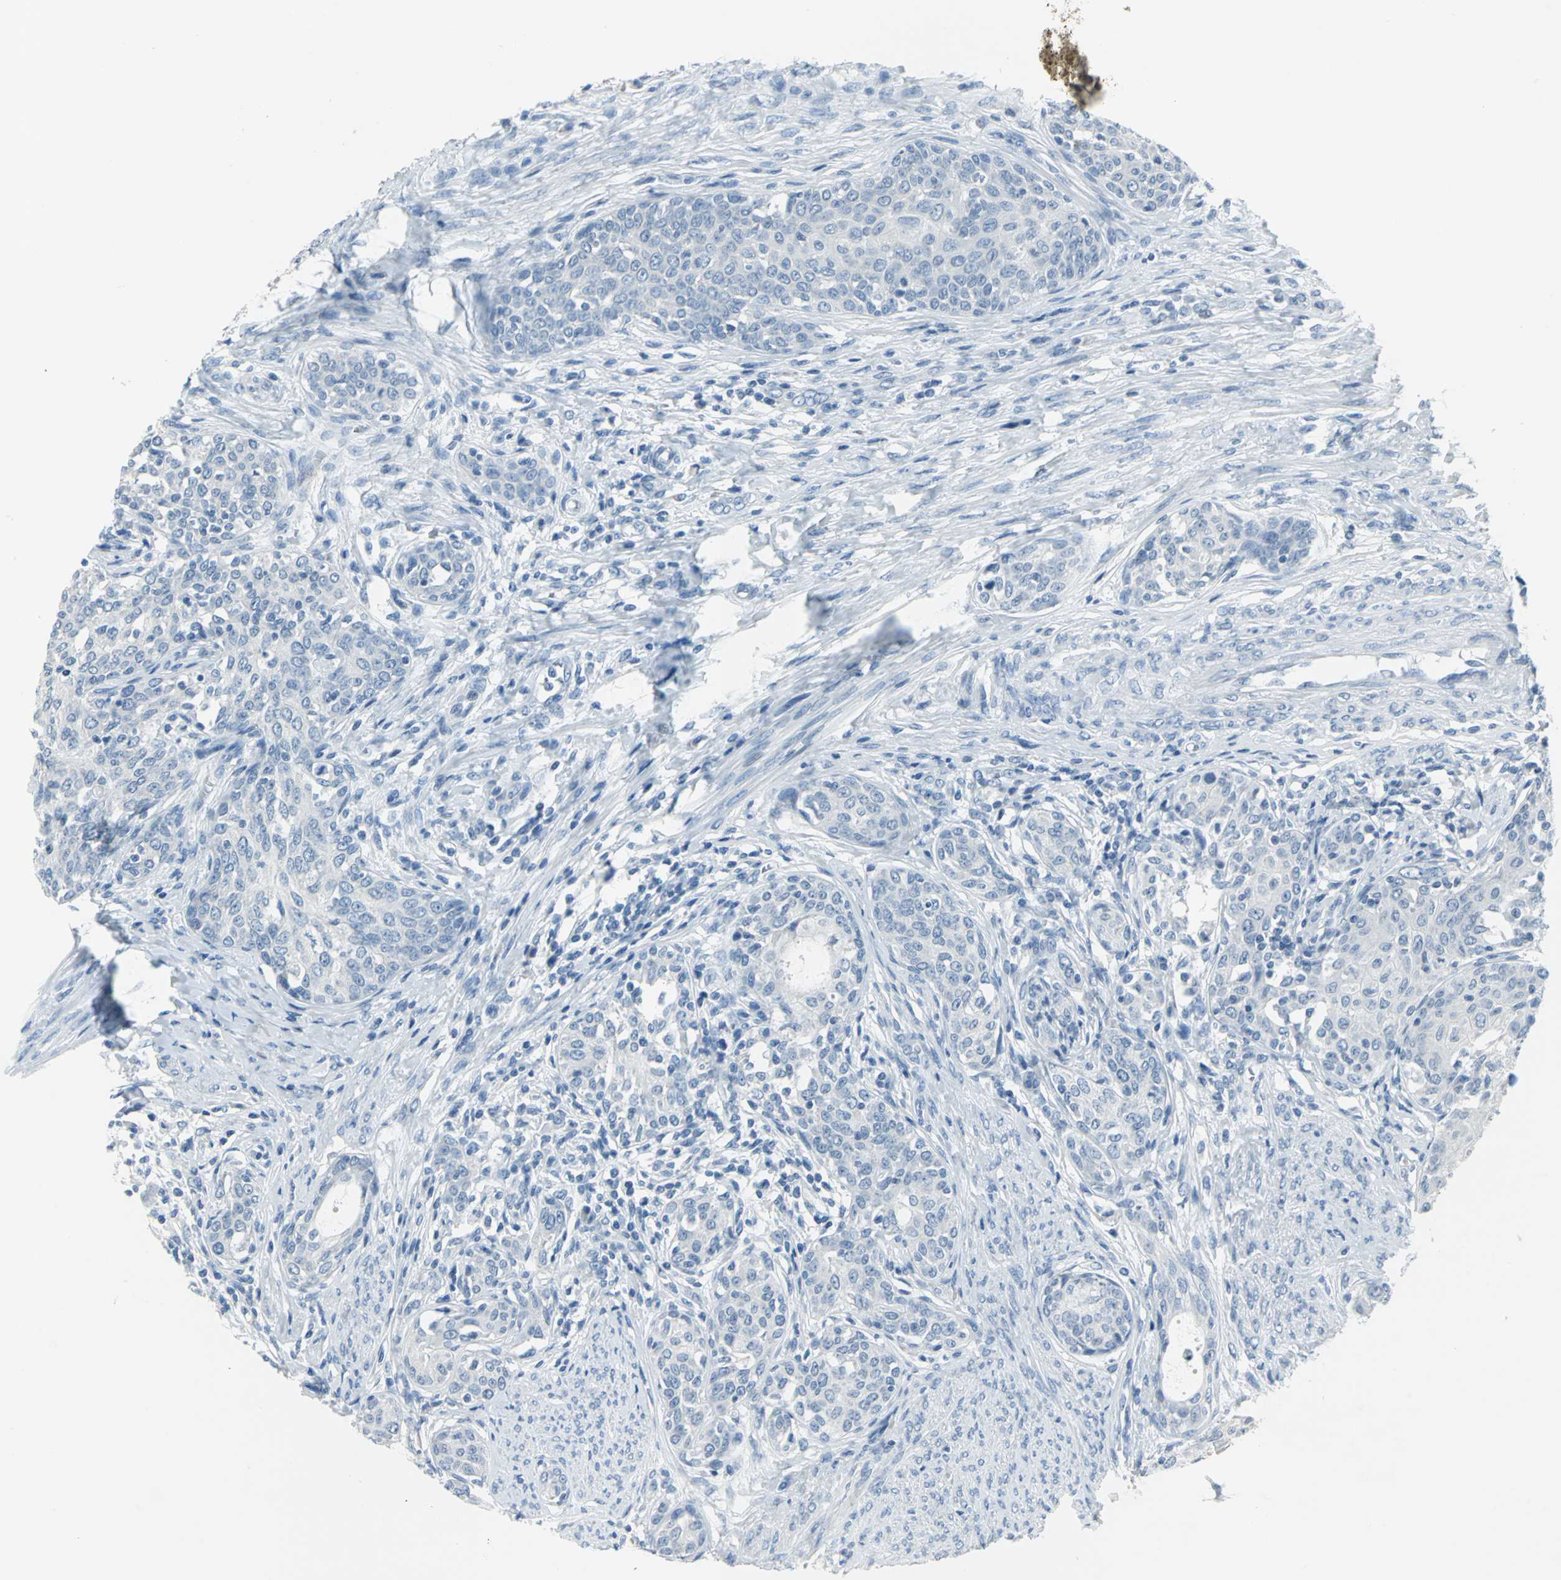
{"staining": {"intensity": "negative", "quantity": "none", "location": "none"}, "tissue": "cervical cancer", "cell_type": "Tumor cells", "image_type": "cancer", "snomed": [{"axis": "morphology", "description": "Squamous cell carcinoma, NOS"}, {"axis": "morphology", "description": "Adenocarcinoma, NOS"}, {"axis": "topography", "description": "Cervix"}], "caption": "This histopathology image is of cervical cancer (adenocarcinoma) stained with immunohistochemistry (IHC) to label a protein in brown with the nuclei are counter-stained blue. There is no staining in tumor cells.", "gene": "DNAI2", "patient": {"sex": "female", "age": 52}}